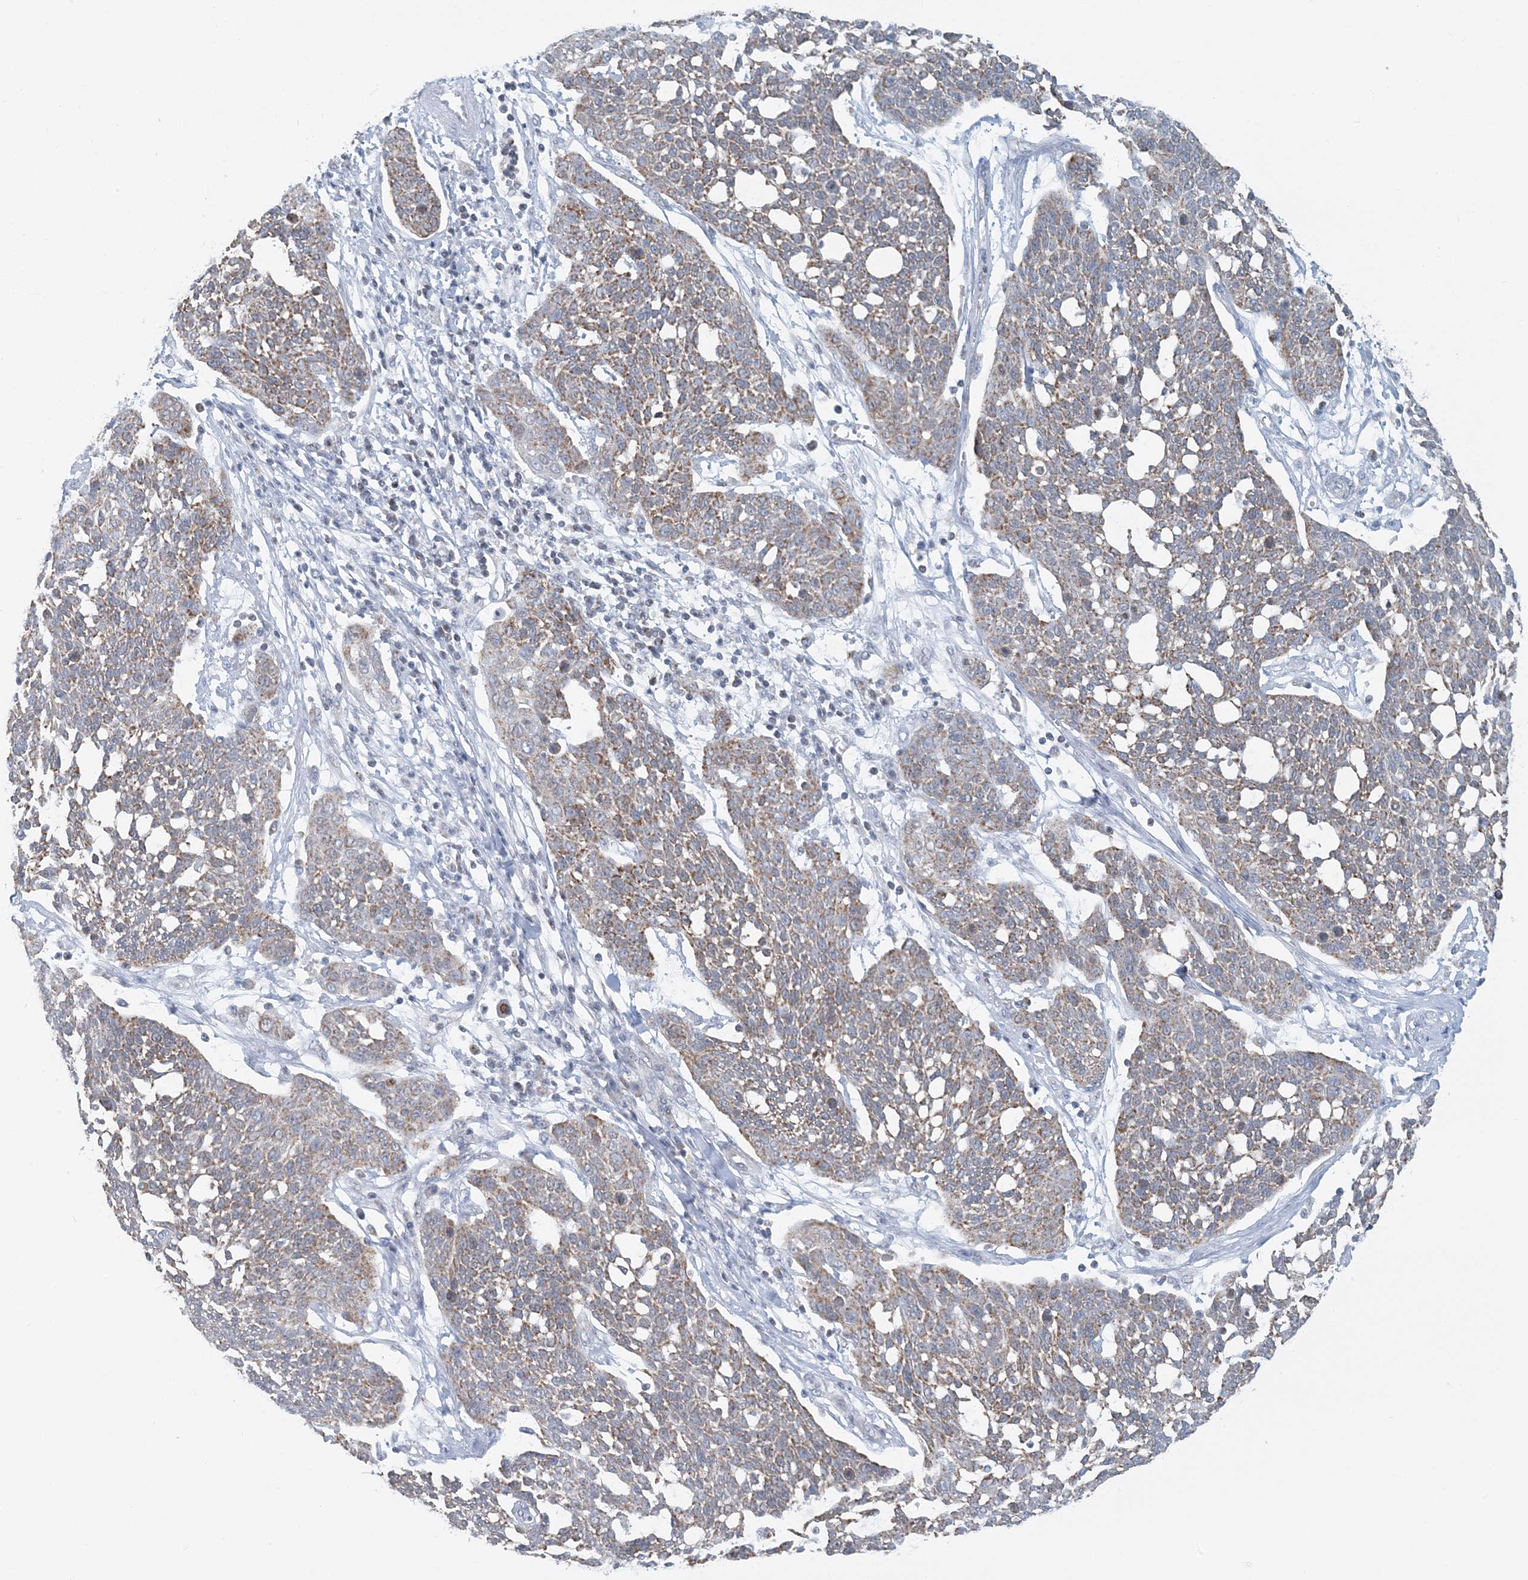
{"staining": {"intensity": "moderate", "quantity": "25%-75%", "location": "cytoplasmic/membranous"}, "tissue": "cervical cancer", "cell_type": "Tumor cells", "image_type": "cancer", "snomed": [{"axis": "morphology", "description": "Squamous cell carcinoma, NOS"}, {"axis": "topography", "description": "Cervix"}], "caption": "Immunohistochemistry (IHC) (DAB) staining of human cervical cancer shows moderate cytoplasmic/membranous protein staining in about 25%-75% of tumor cells.", "gene": "BDH1", "patient": {"sex": "female", "age": 34}}